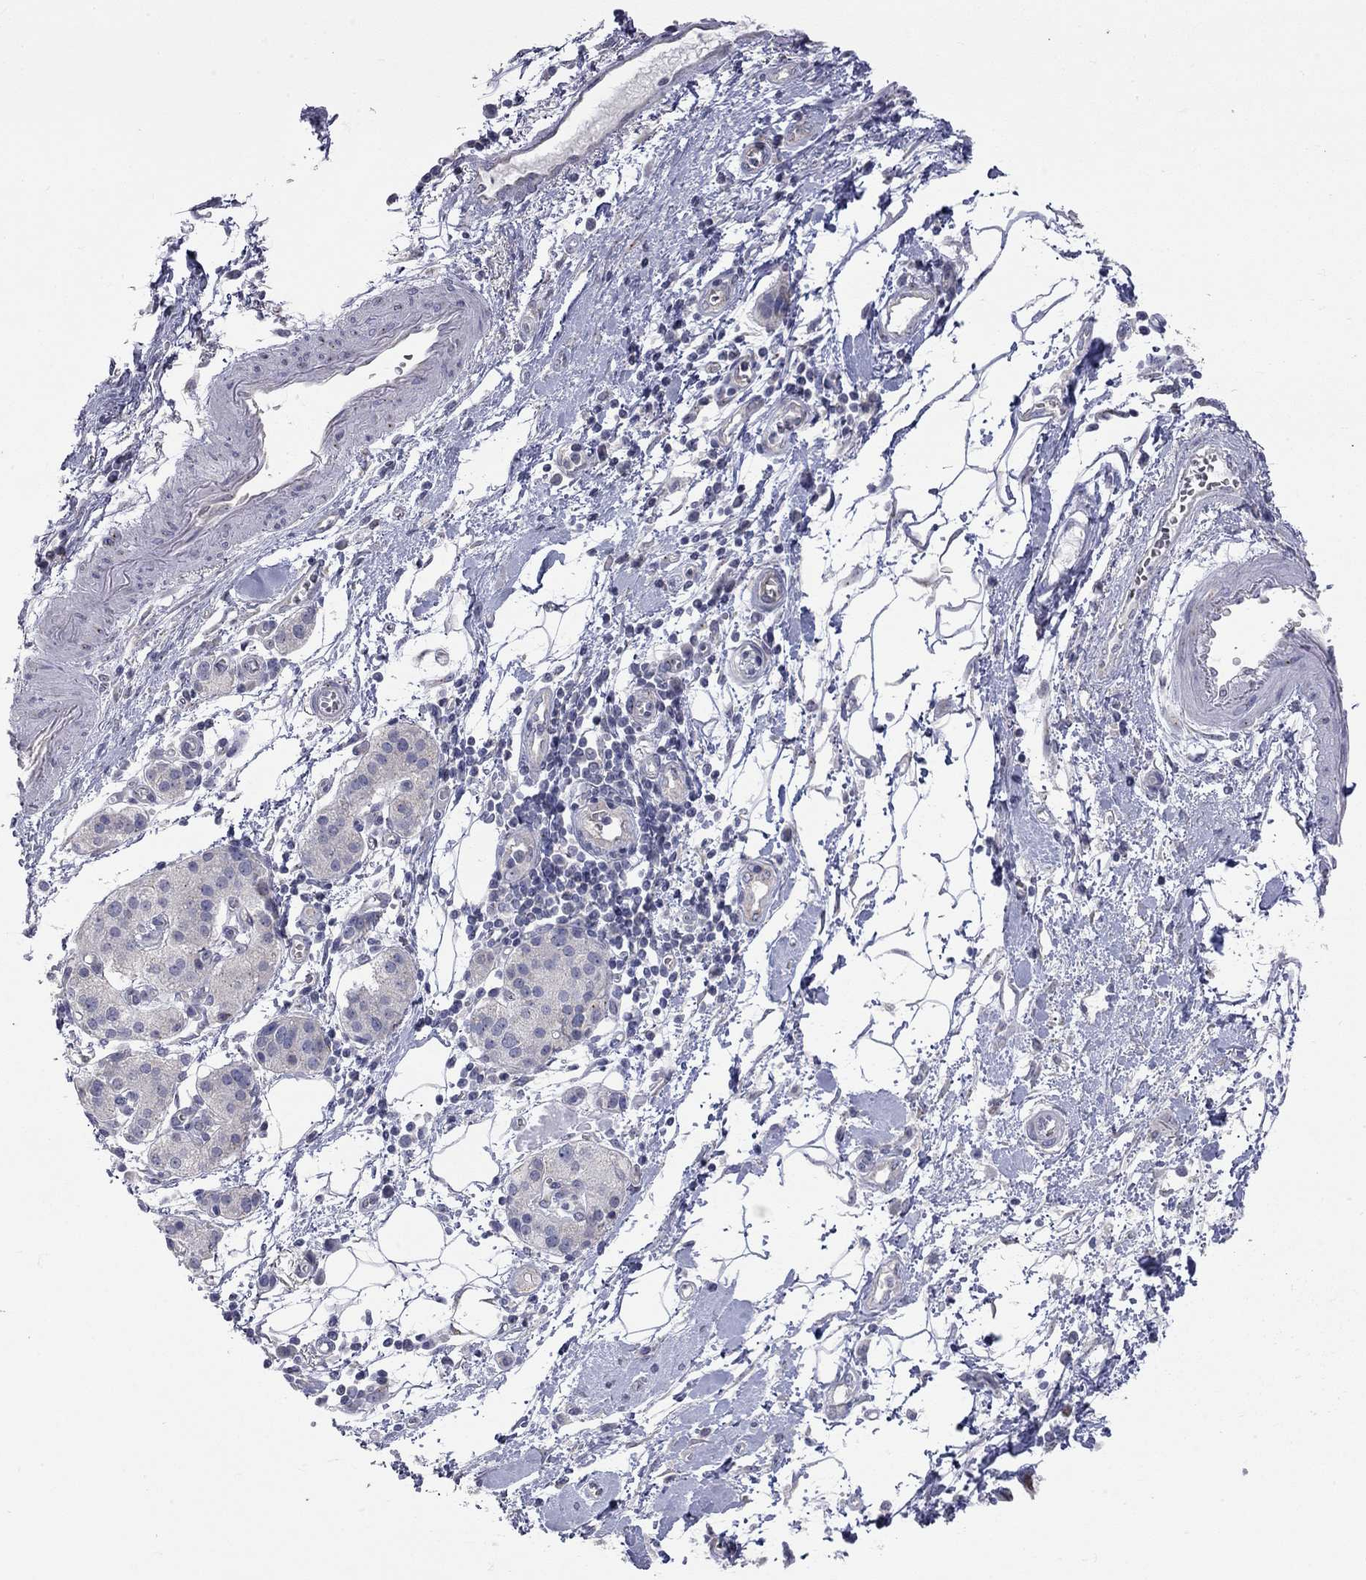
{"staining": {"intensity": "negative", "quantity": "none", "location": "none"}, "tissue": "pancreatic cancer", "cell_type": "Tumor cells", "image_type": "cancer", "snomed": [{"axis": "morphology", "description": "Adenocarcinoma, NOS"}, {"axis": "topography", "description": "Pancreas"}], "caption": "This is a photomicrograph of immunohistochemistry (IHC) staining of pancreatic cancer (adenocarcinoma), which shows no expression in tumor cells.", "gene": "OPRK1", "patient": {"sex": "male", "age": 72}}